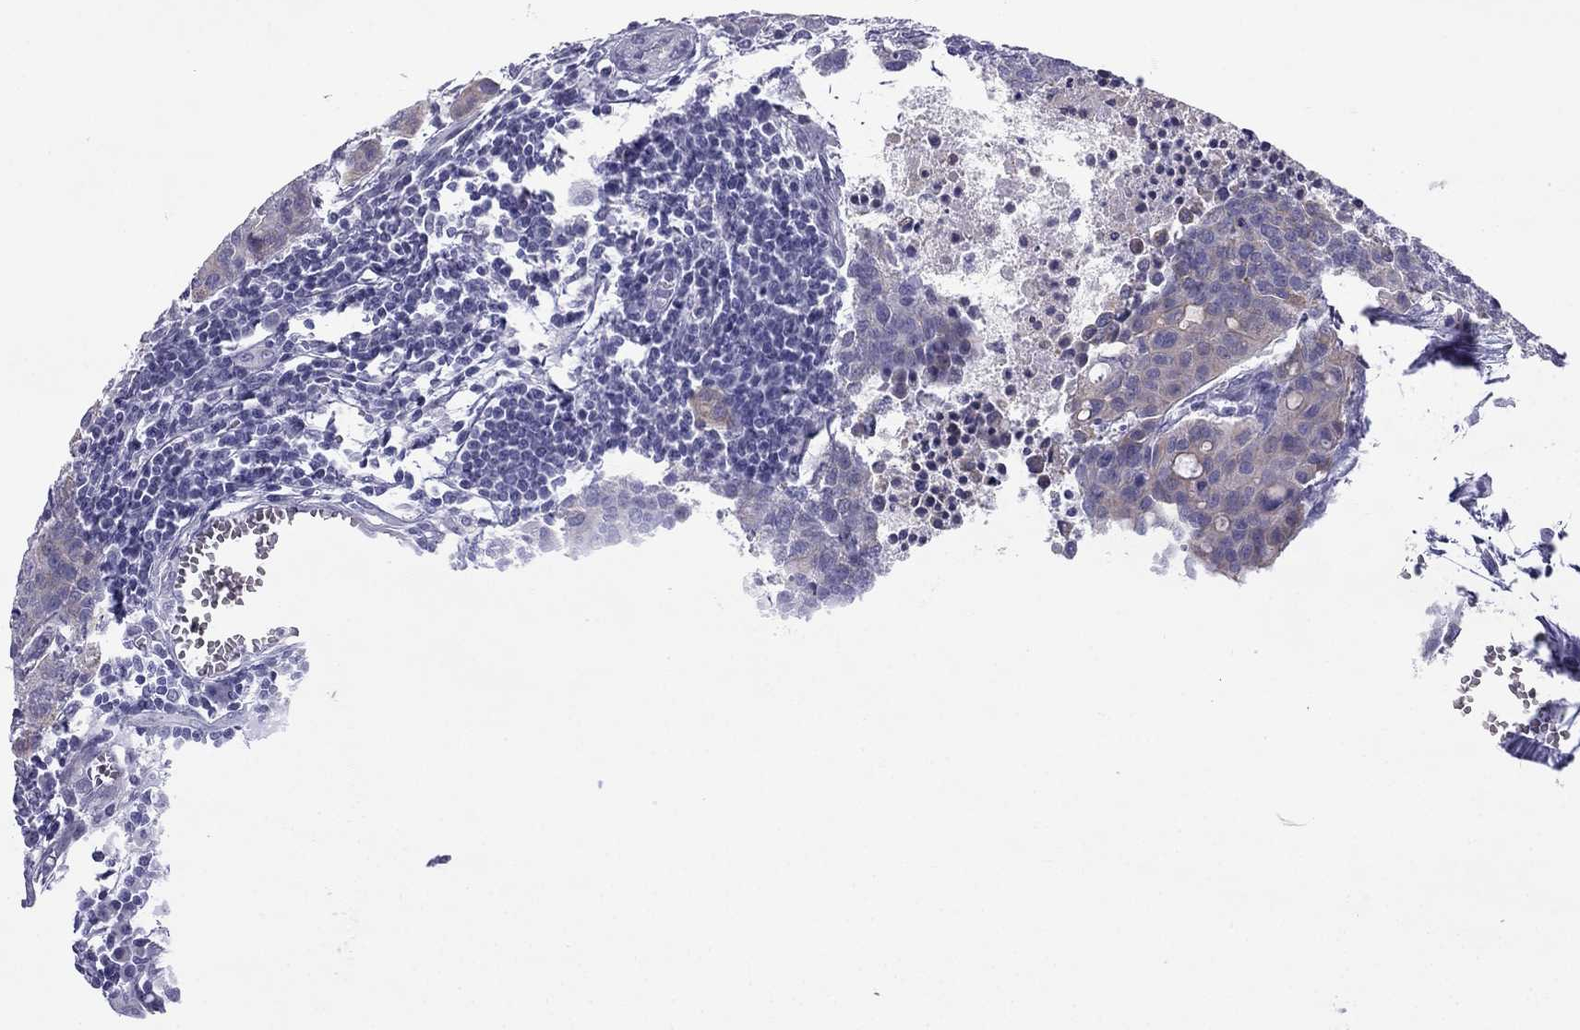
{"staining": {"intensity": "weak", "quantity": "25%-75%", "location": "cytoplasmic/membranous"}, "tissue": "carcinoid", "cell_type": "Tumor cells", "image_type": "cancer", "snomed": [{"axis": "morphology", "description": "Carcinoid, malignant, NOS"}, {"axis": "topography", "description": "Colon"}], "caption": "The photomicrograph demonstrates a brown stain indicating the presence of a protein in the cytoplasmic/membranous of tumor cells in carcinoid.", "gene": "CFAP53", "patient": {"sex": "male", "age": 81}}